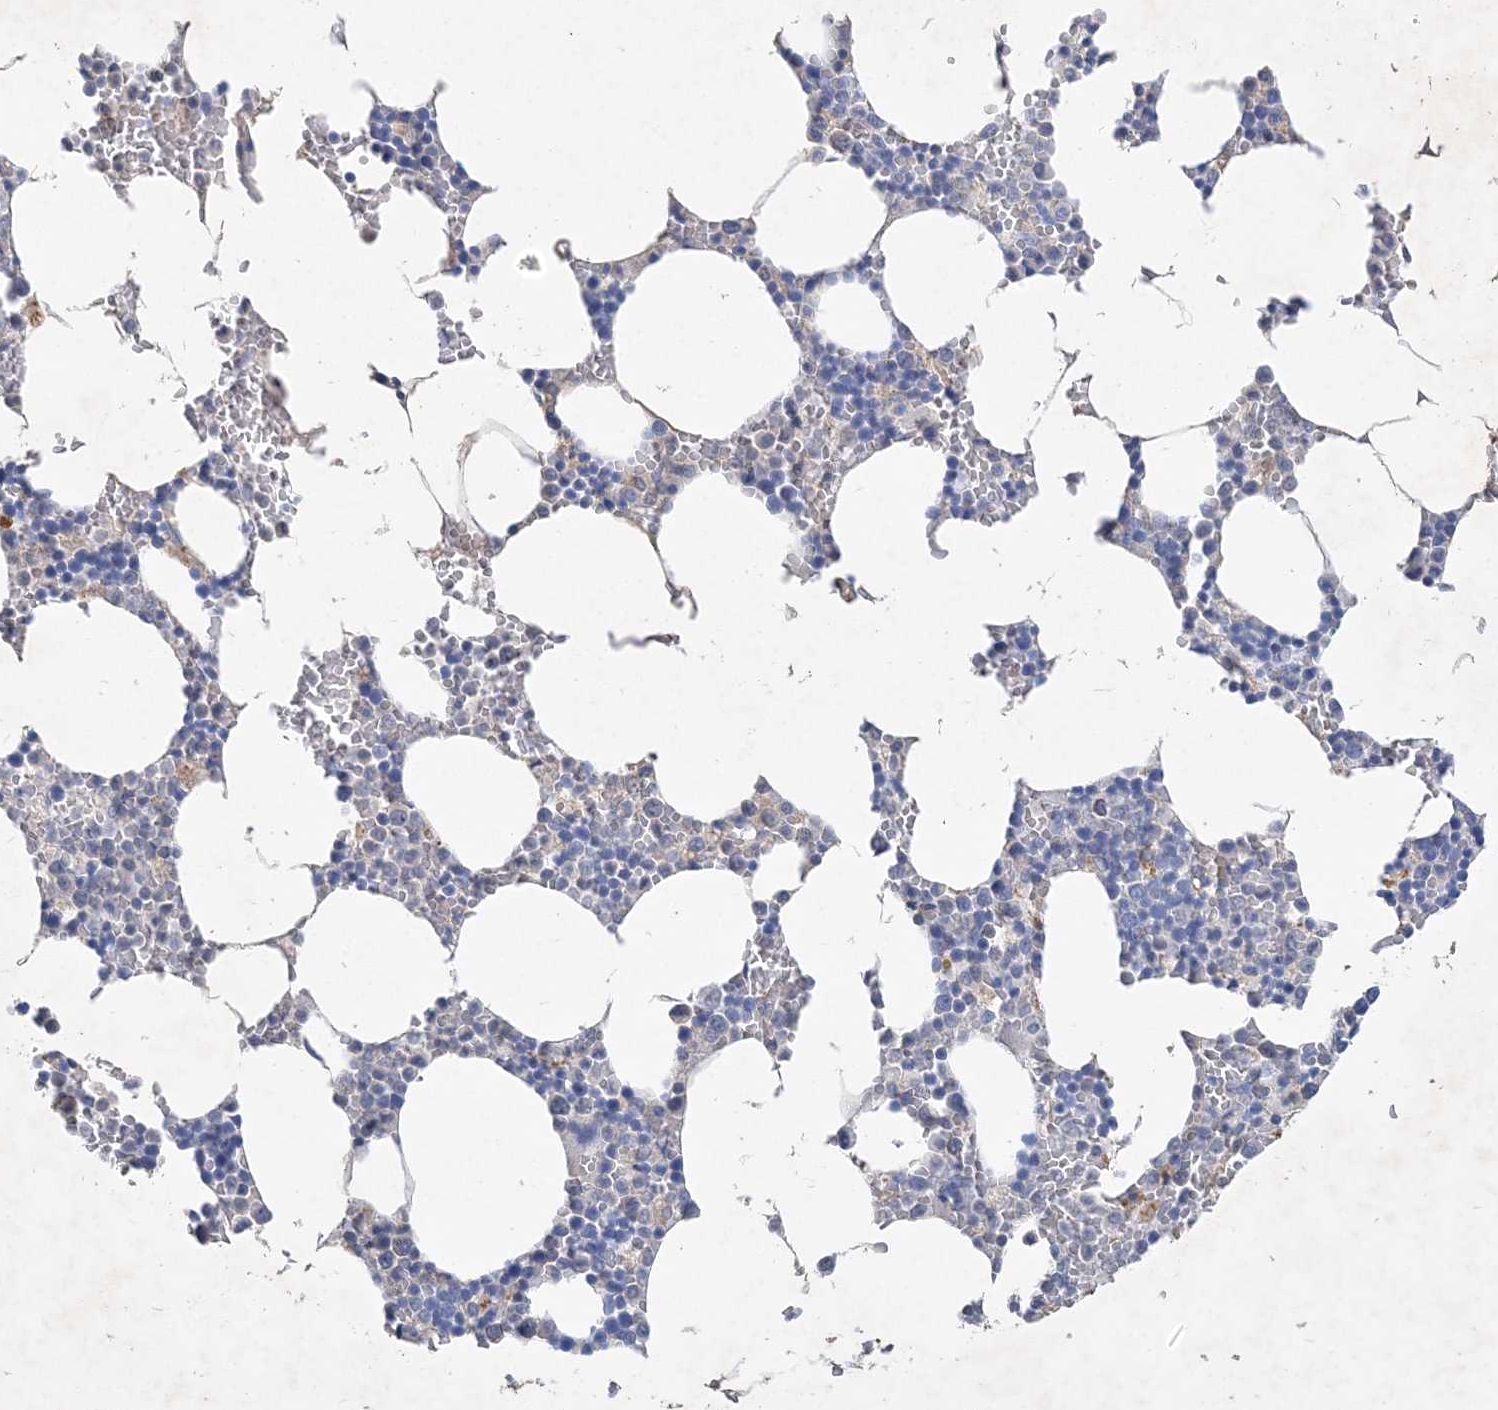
{"staining": {"intensity": "negative", "quantity": "none", "location": "none"}, "tissue": "bone marrow", "cell_type": "Hematopoietic cells", "image_type": "normal", "snomed": [{"axis": "morphology", "description": "Normal tissue, NOS"}, {"axis": "topography", "description": "Bone marrow"}], "caption": "Immunohistochemistry (IHC) image of unremarkable bone marrow: bone marrow stained with DAB shows no significant protein expression in hematopoietic cells. (DAB IHC, high magnification).", "gene": "C11orf58", "patient": {"sex": "male", "age": 70}}